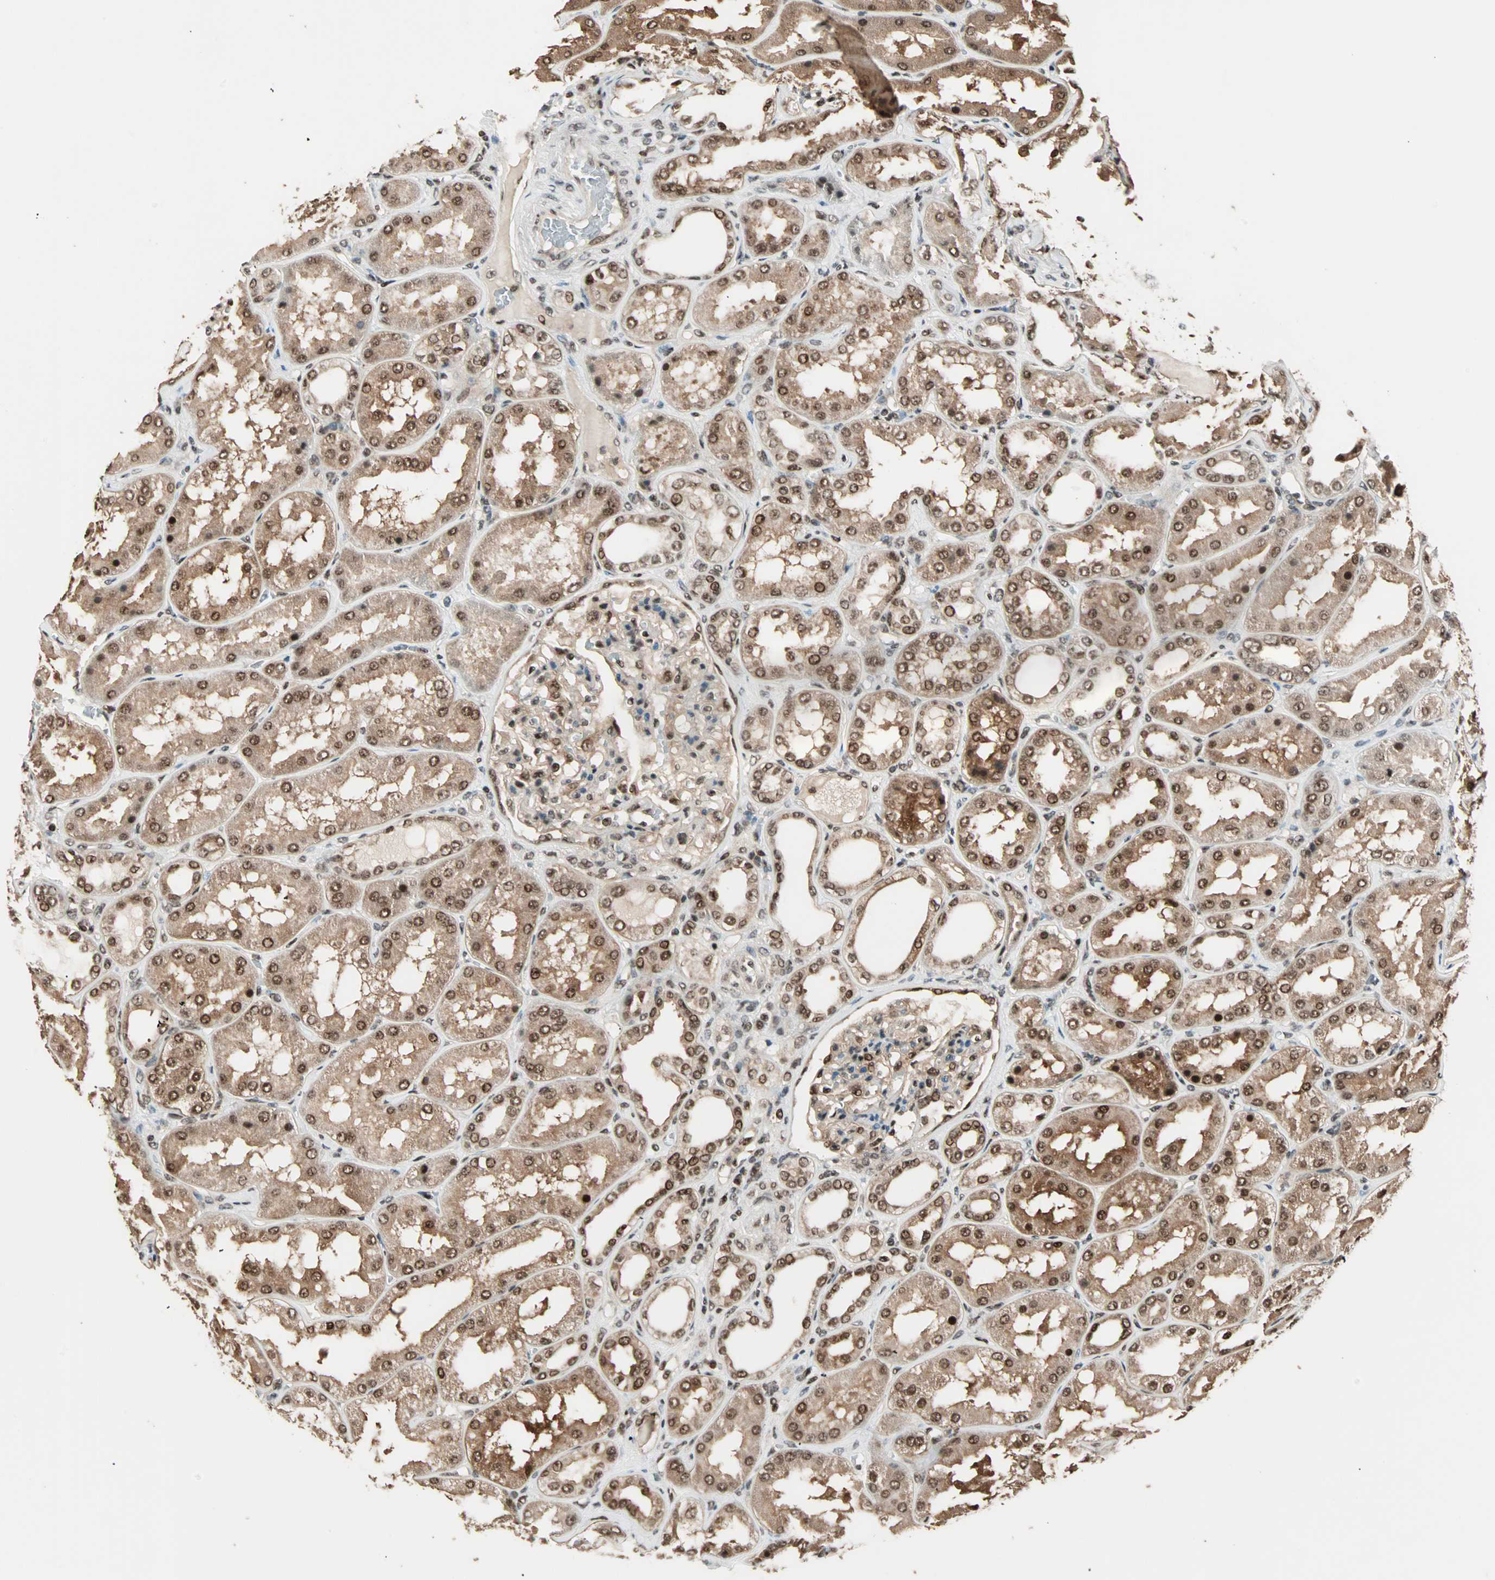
{"staining": {"intensity": "strong", "quantity": "25%-75%", "location": "cytoplasmic/membranous,nuclear"}, "tissue": "kidney", "cell_type": "Cells in glomeruli", "image_type": "normal", "snomed": [{"axis": "morphology", "description": "Normal tissue, NOS"}, {"axis": "topography", "description": "Kidney"}], "caption": "Immunohistochemical staining of unremarkable human kidney exhibits high levels of strong cytoplasmic/membranous,nuclear positivity in about 25%-75% of cells in glomeruli.", "gene": "ZNF44", "patient": {"sex": "female", "age": 56}}